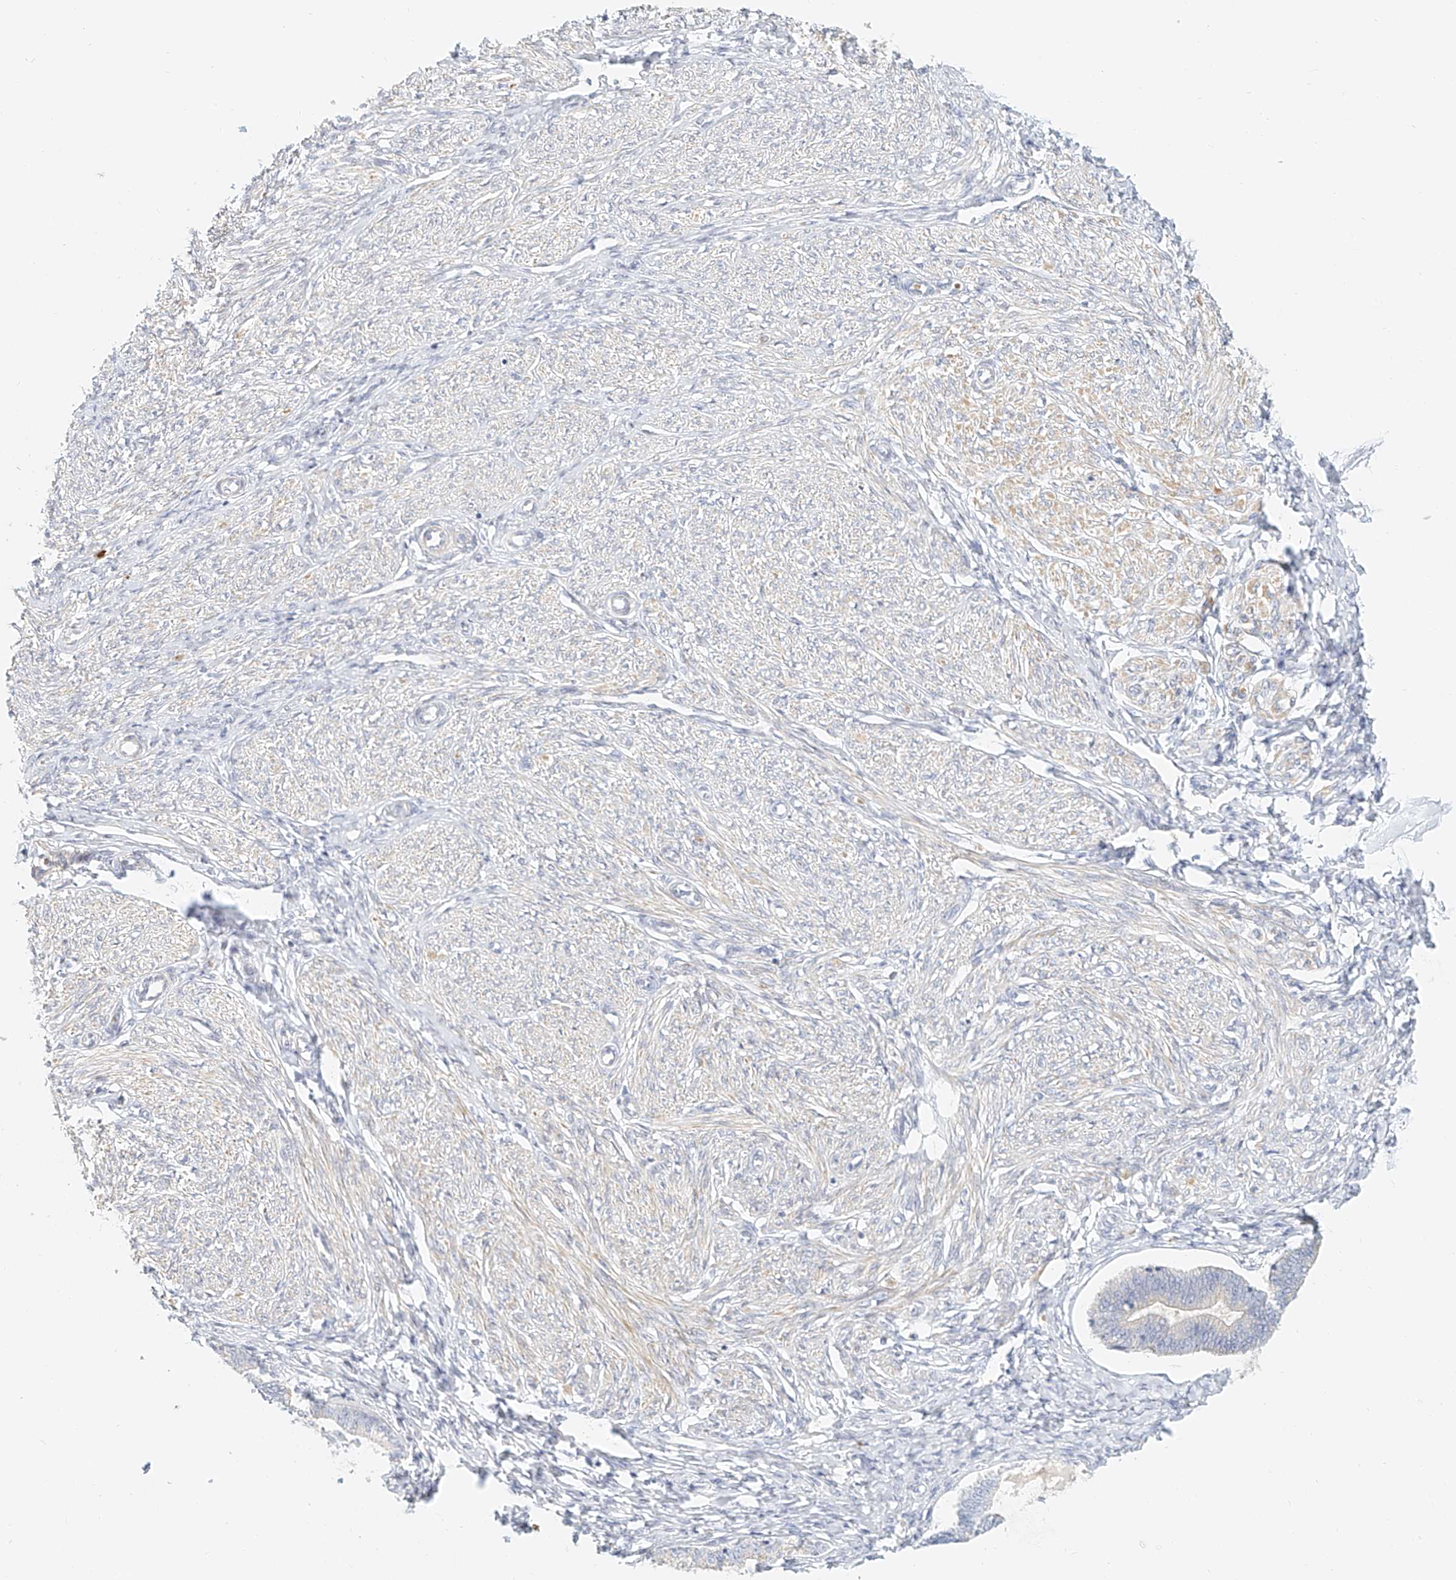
{"staining": {"intensity": "negative", "quantity": "none", "location": "none"}, "tissue": "endometrium", "cell_type": "Cells in endometrial stroma", "image_type": "normal", "snomed": [{"axis": "morphology", "description": "Normal tissue, NOS"}, {"axis": "topography", "description": "Endometrium"}], "caption": "The image displays no staining of cells in endometrial stroma in normal endometrium. Nuclei are stained in blue.", "gene": "CXorf58", "patient": {"sex": "female", "age": 72}}